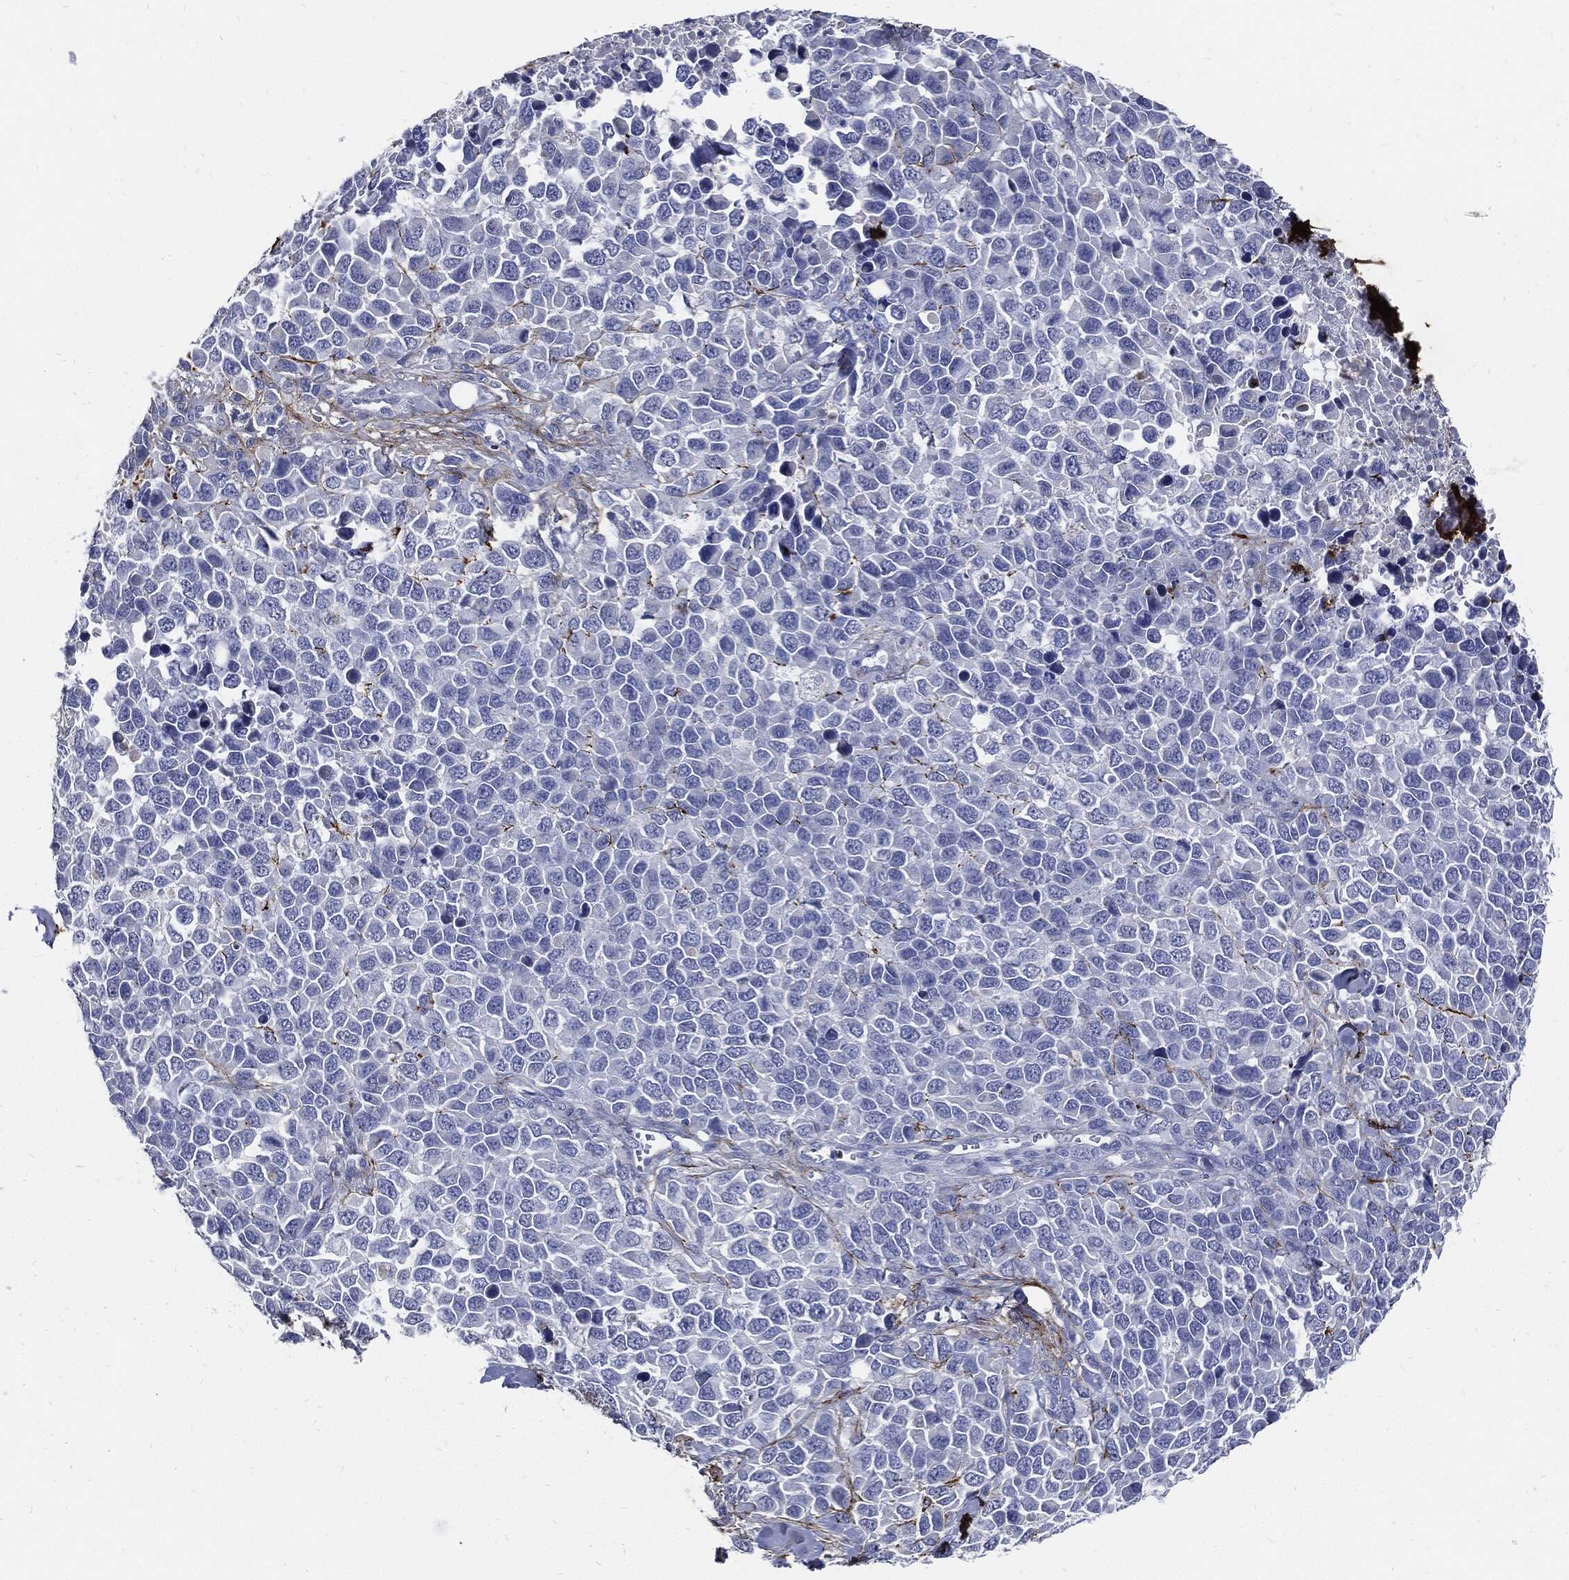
{"staining": {"intensity": "negative", "quantity": "none", "location": "none"}, "tissue": "melanoma", "cell_type": "Tumor cells", "image_type": "cancer", "snomed": [{"axis": "morphology", "description": "Malignant melanoma, Metastatic site"}, {"axis": "topography", "description": "Skin"}], "caption": "Immunohistochemical staining of human malignant melanoma (metastatic site) exhibits no significant positivity in tumor cells.", "gene": "FBN1", "patient": {"sex": "male", "age": 84}}